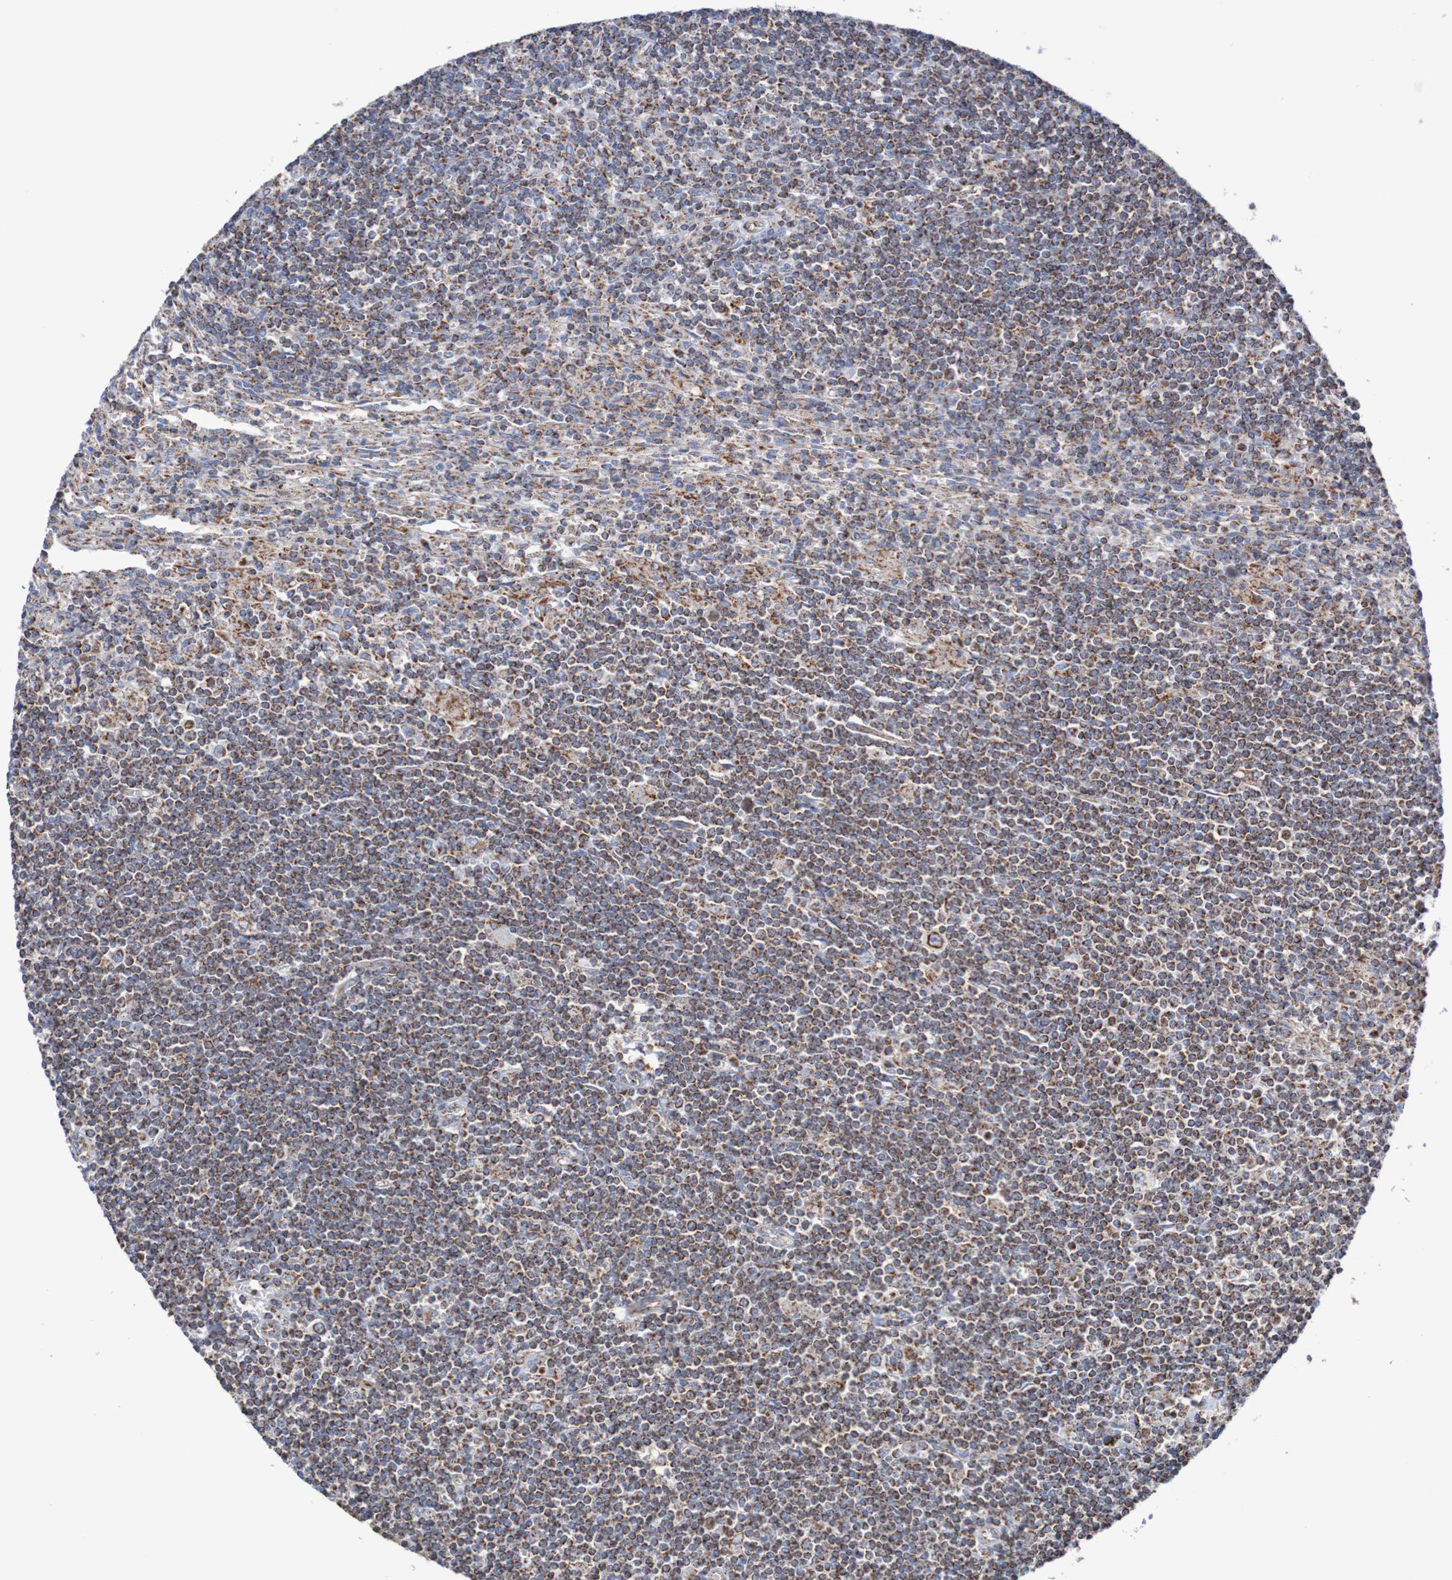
{"staining": {"intensity": "moderate", "quantity": ">75%", "location": "cytoplasmic/membranous"}, "tissue": "lymphoma", "cell_type": "Tumor cells", "image_type": "cancer", "snomed": [{"axis": "morphology", "description": "Malignant lymphoma, non-Hodgkin's type, Low grade"}, {"axis": "topography", "description": "Spleen"}], "caption": "Protein staining of low-grade malignant lymphoma, non-Hodgkin's type tissue displays moderate cytoplasmic/membranous expression in about >75% of tumor cells.", "gene": "MMEL1", "patient": {"sex": "male", "age": 76}}